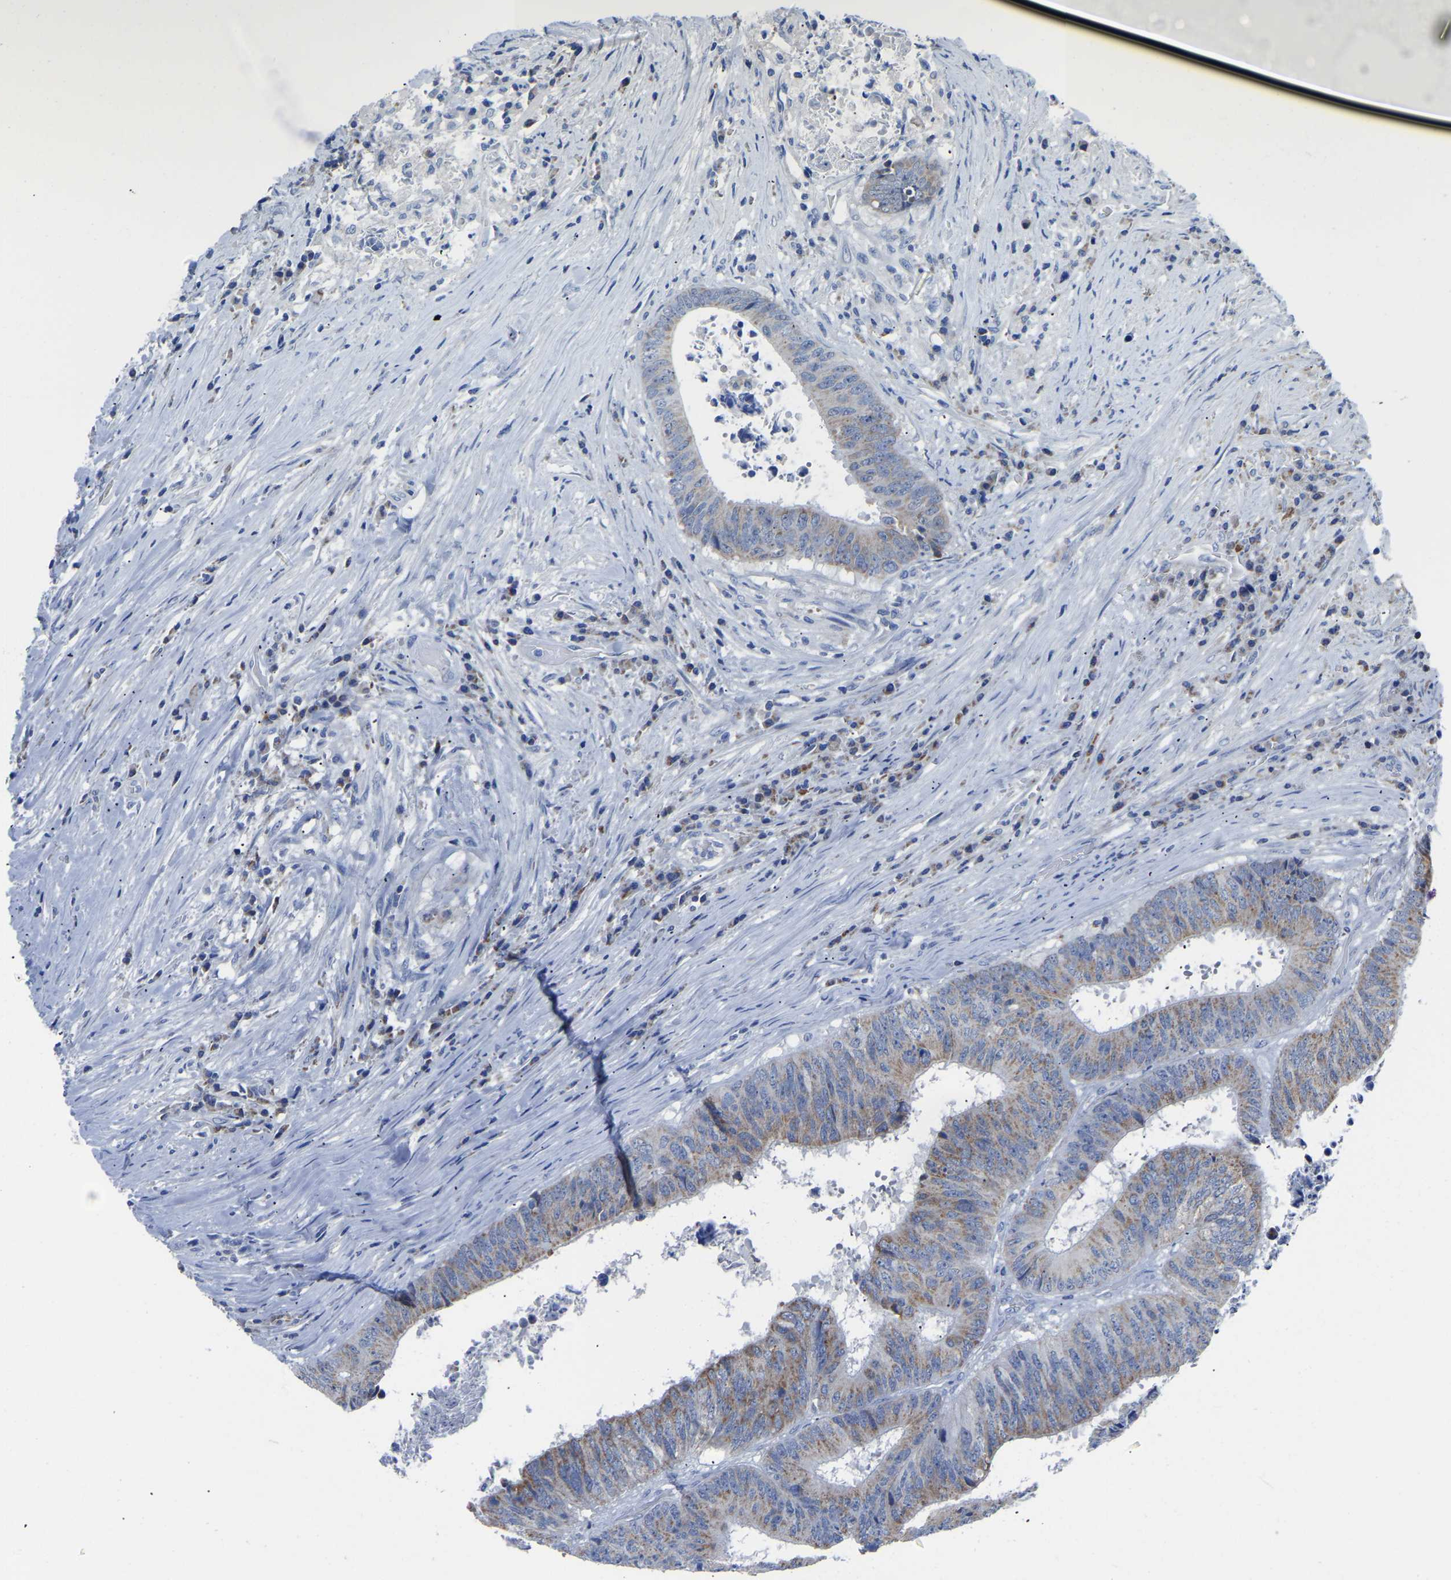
{"staining": {"intensity": "weak", "quantity": "25%-75%", "location": "cytoplasmic/membranous"}, "tissue": "colorectal cancer", "cell_type": "Tumor cells", "image_type": "cancer", "snomed": [{"axis": "morphology", "description": "Adenocarcinoma, NOS"}, {"axis": "topography", "description": "Rectum"}], "caption": "Colorectal adenocarcinoma stained with DAB immunohistochemistry (IHC) reveals low levels of weak cytoplasmic/membranous positivity in about 25%-75% of tumor cells.", "gene": "ETFA", "patient": {"sex": "male", "age": 72}}